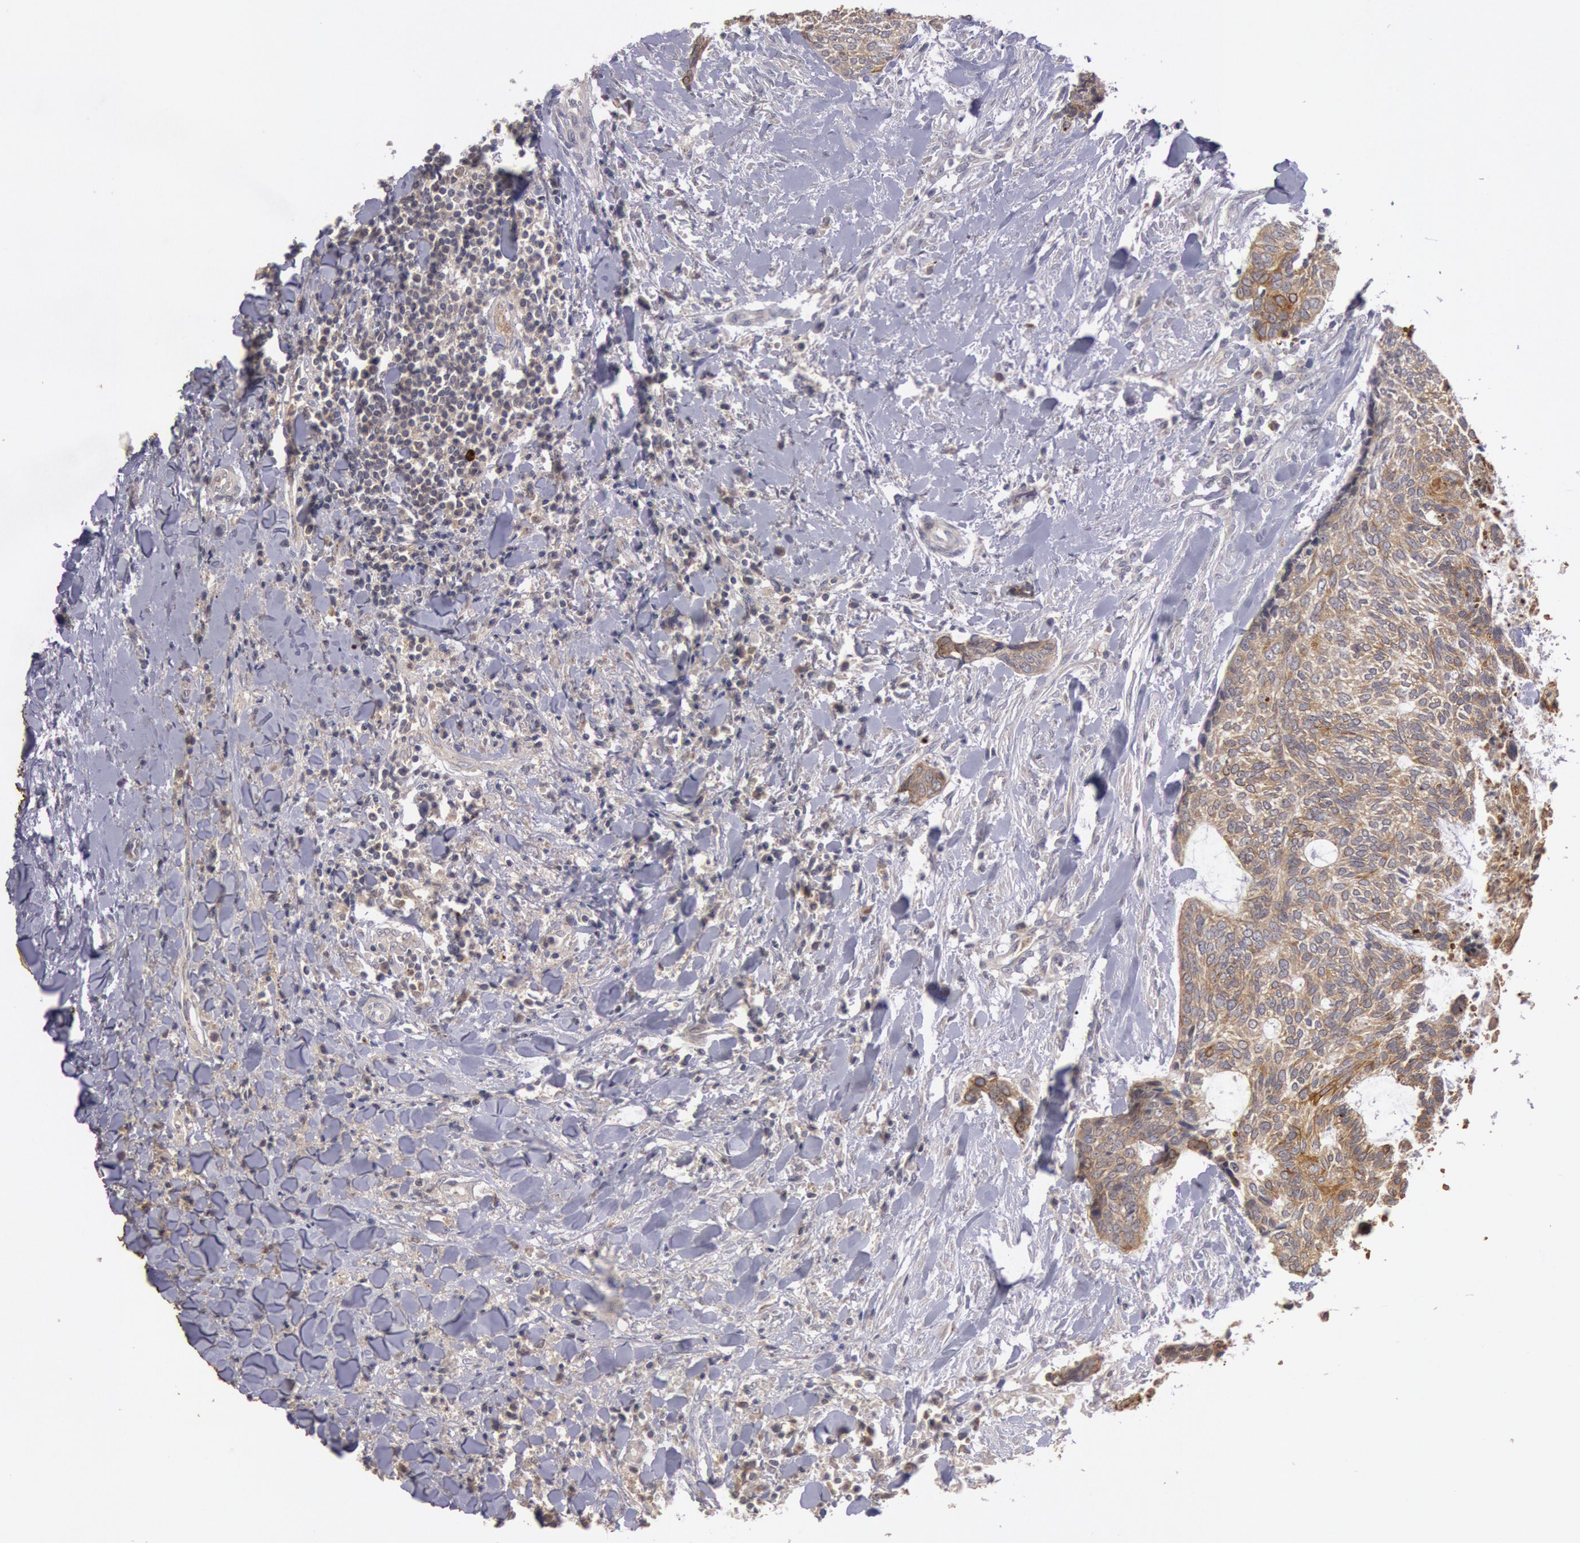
{"staining": {"intensity": "moderate", "quantity": ">75%", "location": "cytoplasmic/membranous"}, "tissue": "head and neck cancer", "cell_type": "Tumor cells", "image_type": "cancer", "snomed": [{"axis": "morphology", "description": "Squamous cell carcinoma, NOS"}, {"axis": "topography", "description": "Salivary gland"}, {"axis": "topography", "description": "Head-Neck"}], "caption": "Brown immunohistochemical staining in human head and neck cancer exhibits moderate cytoplasmic/membranous staining in approximately >75% of tumor cells.", "gene": "PLA2G6", "patient": {"sex": "male", "age": 70}}